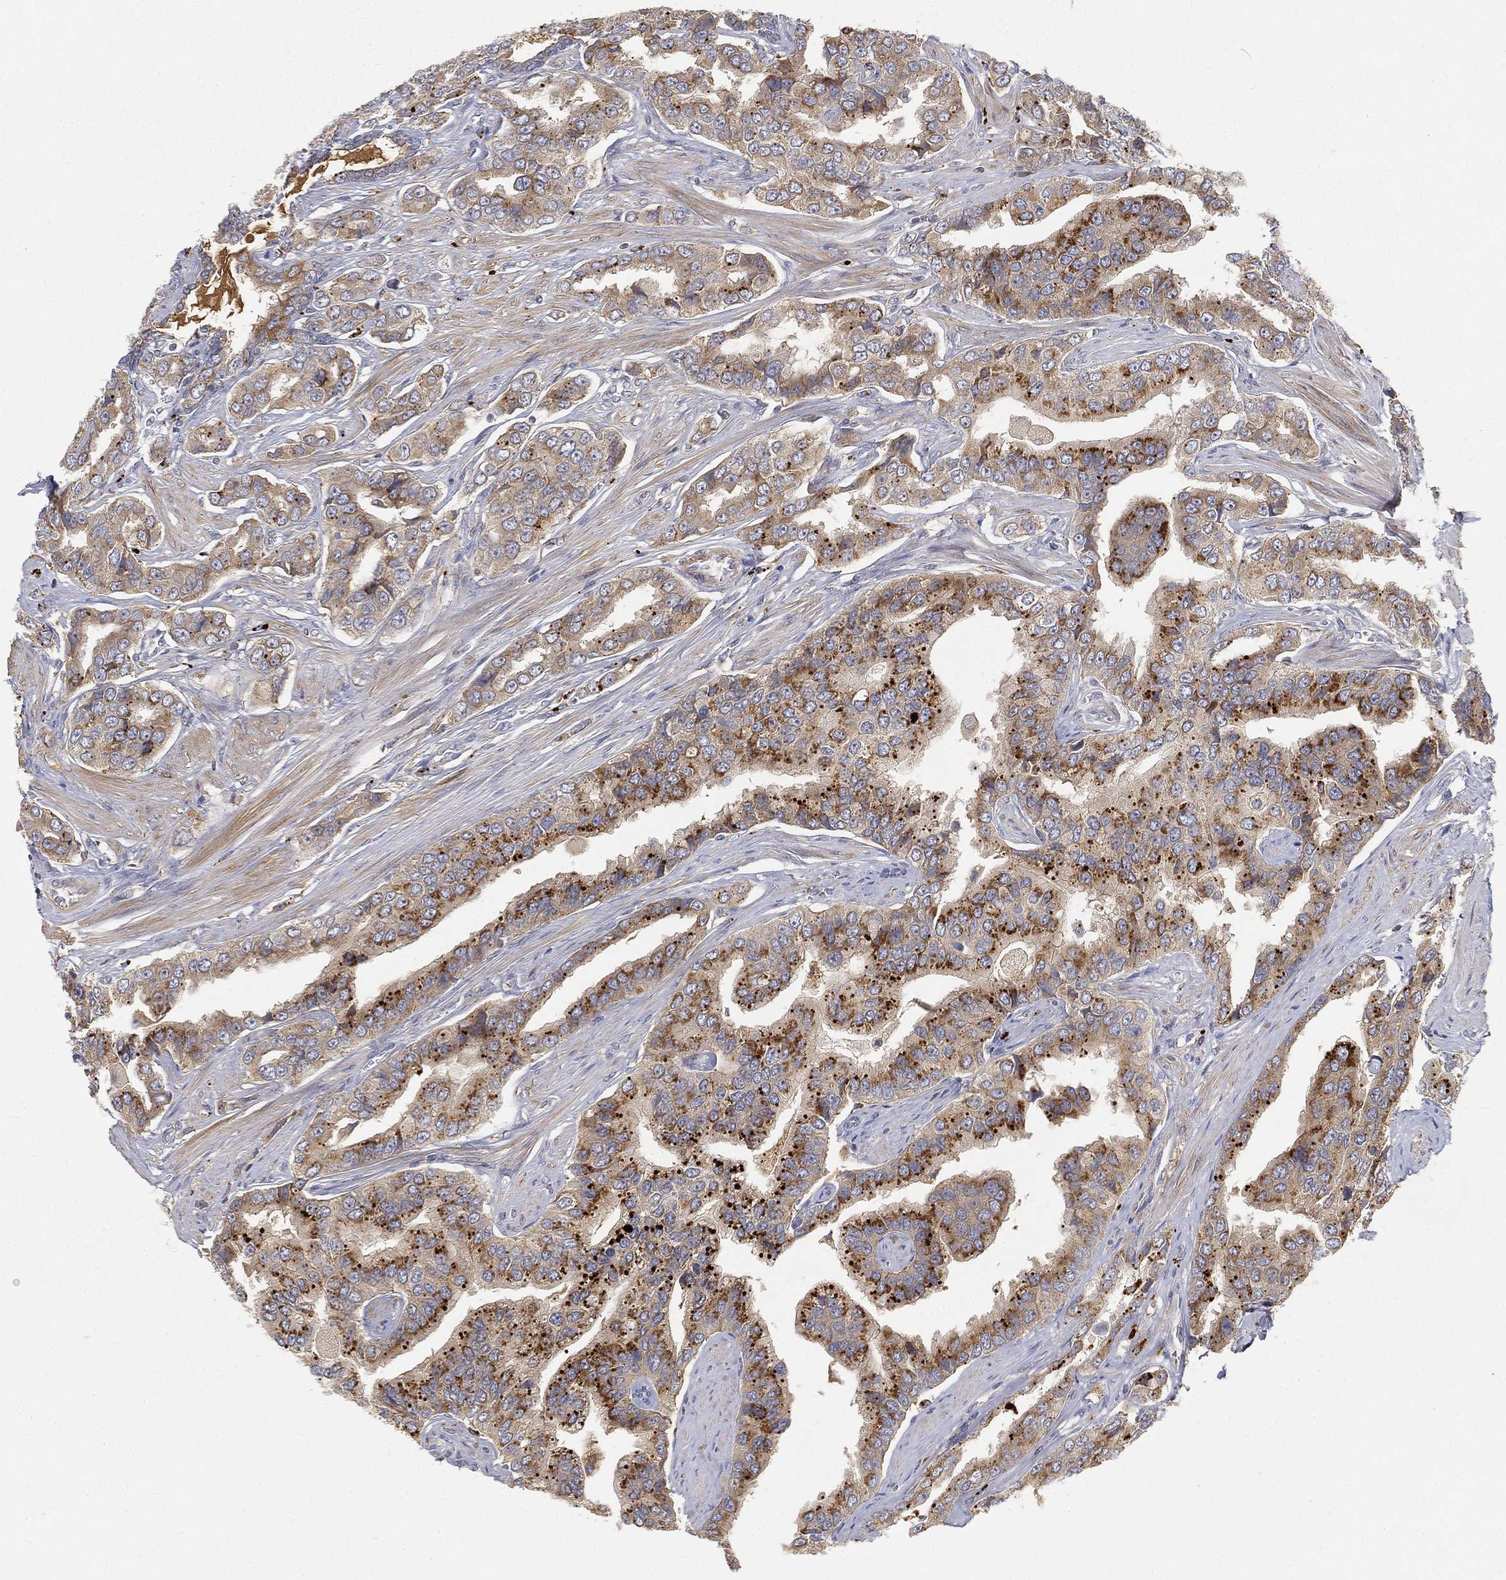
{"staining": {"intensity": "strong", "quantity": ">75%", "location": "cytoplasmic/membranous"}, "tissue": "prostate cancer", "cell_type": "Tumor cells", "image_type": "cancer", "snomed": [{"axis": "morphology", "description": "Adenocarcinoma, NOS"}, {"axis": "topography", "description": "Prostate and seminal vesicle, NOS"}, {"axis": "topography", "description": "Prostate"}], "caption": "High-power microscopy captured an IHC image of adenocarcinoma (prostate), revealing strong cytoplasmic/membranous expression in about >75% of tumor cells.", "gene": "CTSL", "patient": {"sex": "male", "age": 69}}